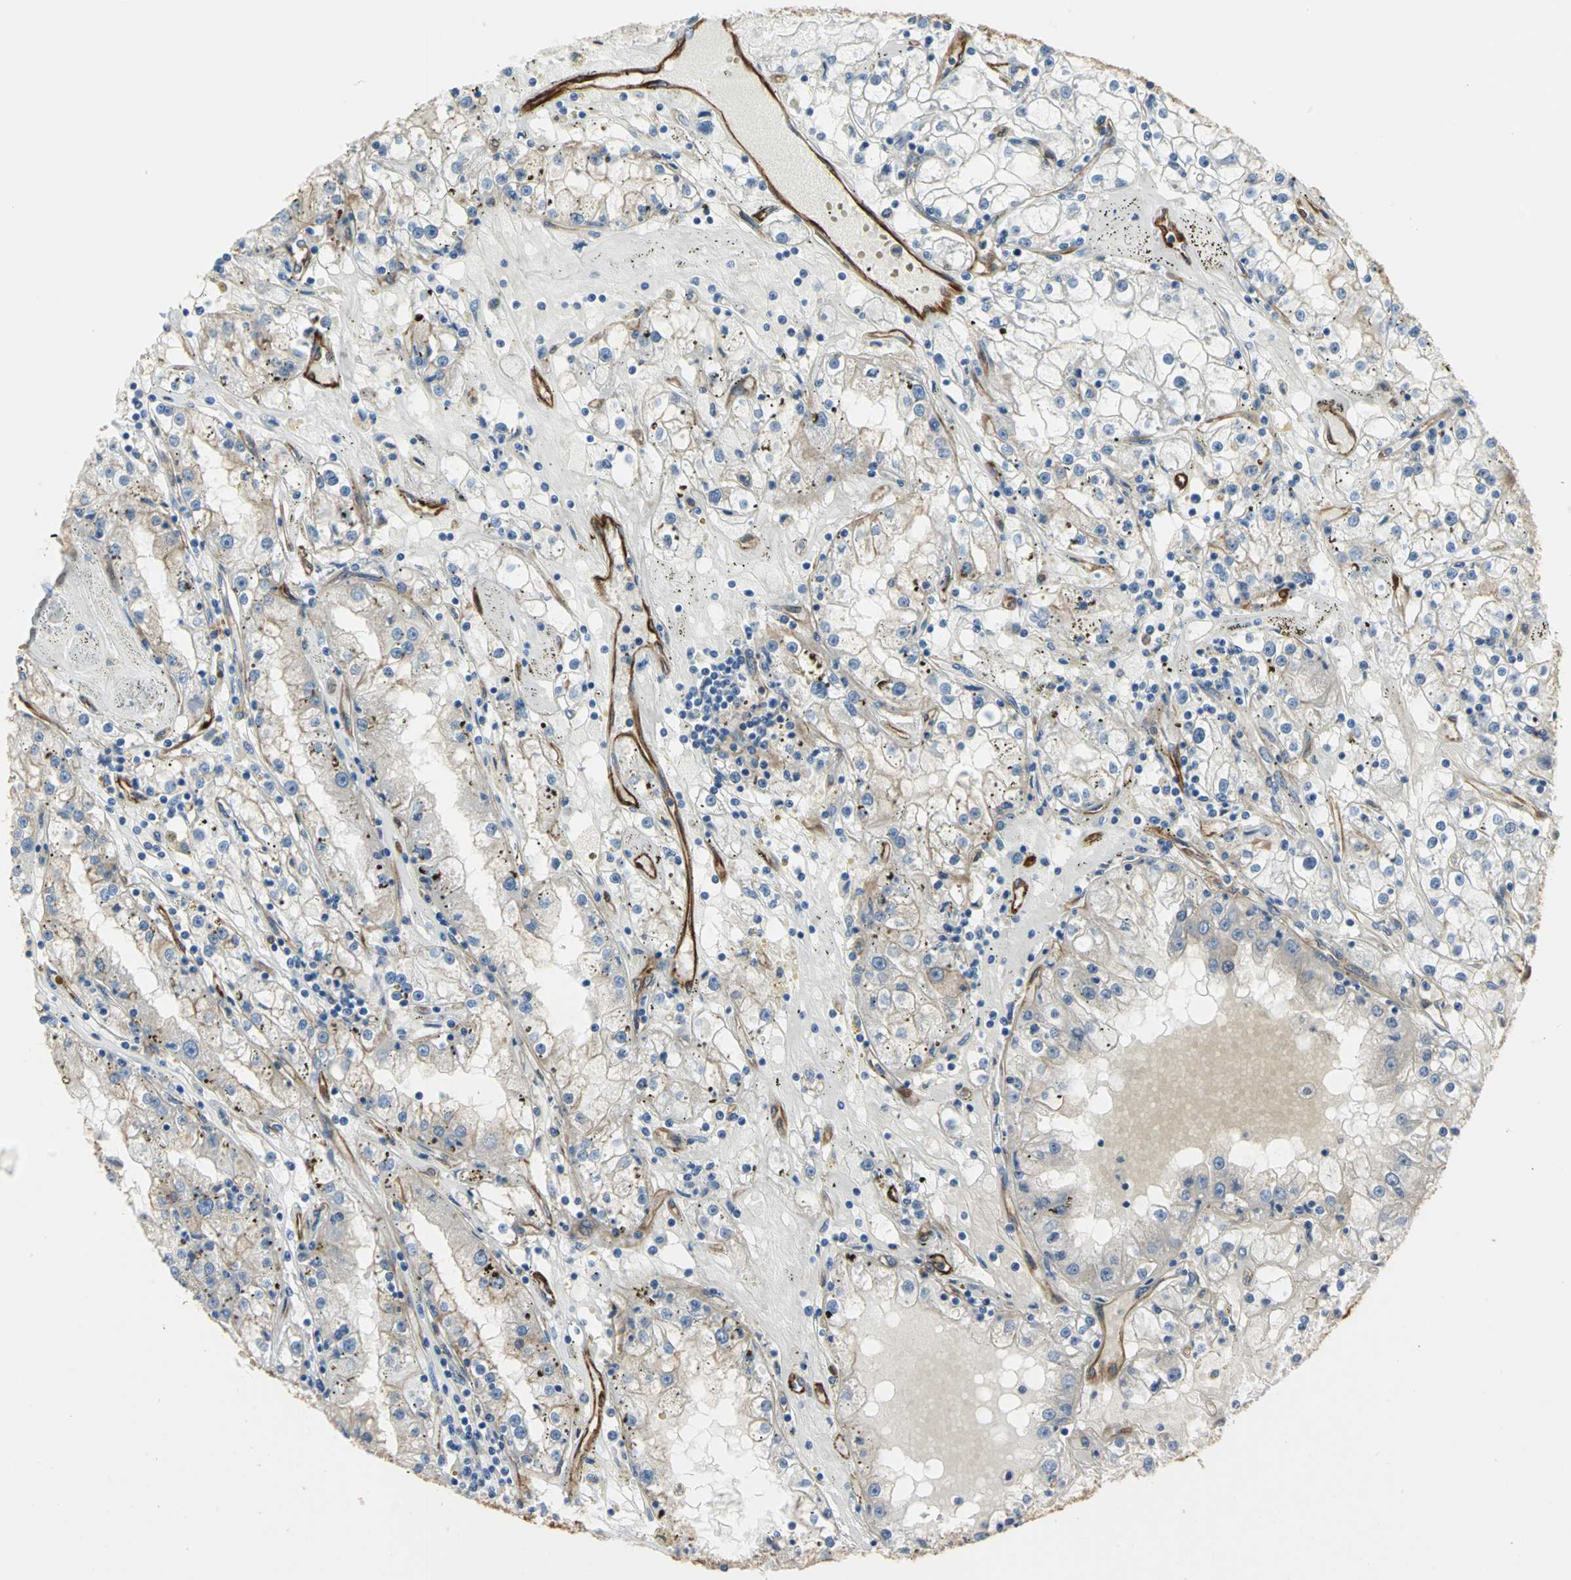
{"staining": {"intensity": "weak", "quantity": "25%-75%", "location": "cytoplasmic/membranous"}, "tissue": "renal cancer", "cell_type": "Tumor cells", "image_type": "cancer", "snomed": [{"axis": "morphology", "description": "Adenocarcinoma, NOS"}, {"axis": "topography", "description": "Kidney"}], "caption": "Protein staining demonstrates weak cytoplasmic/membranous staining in about 25%-75% of tumor cells in renal adenocarcinoma.", "gene": "FLNB", "patient": {"sex": "male", "age": 56}}